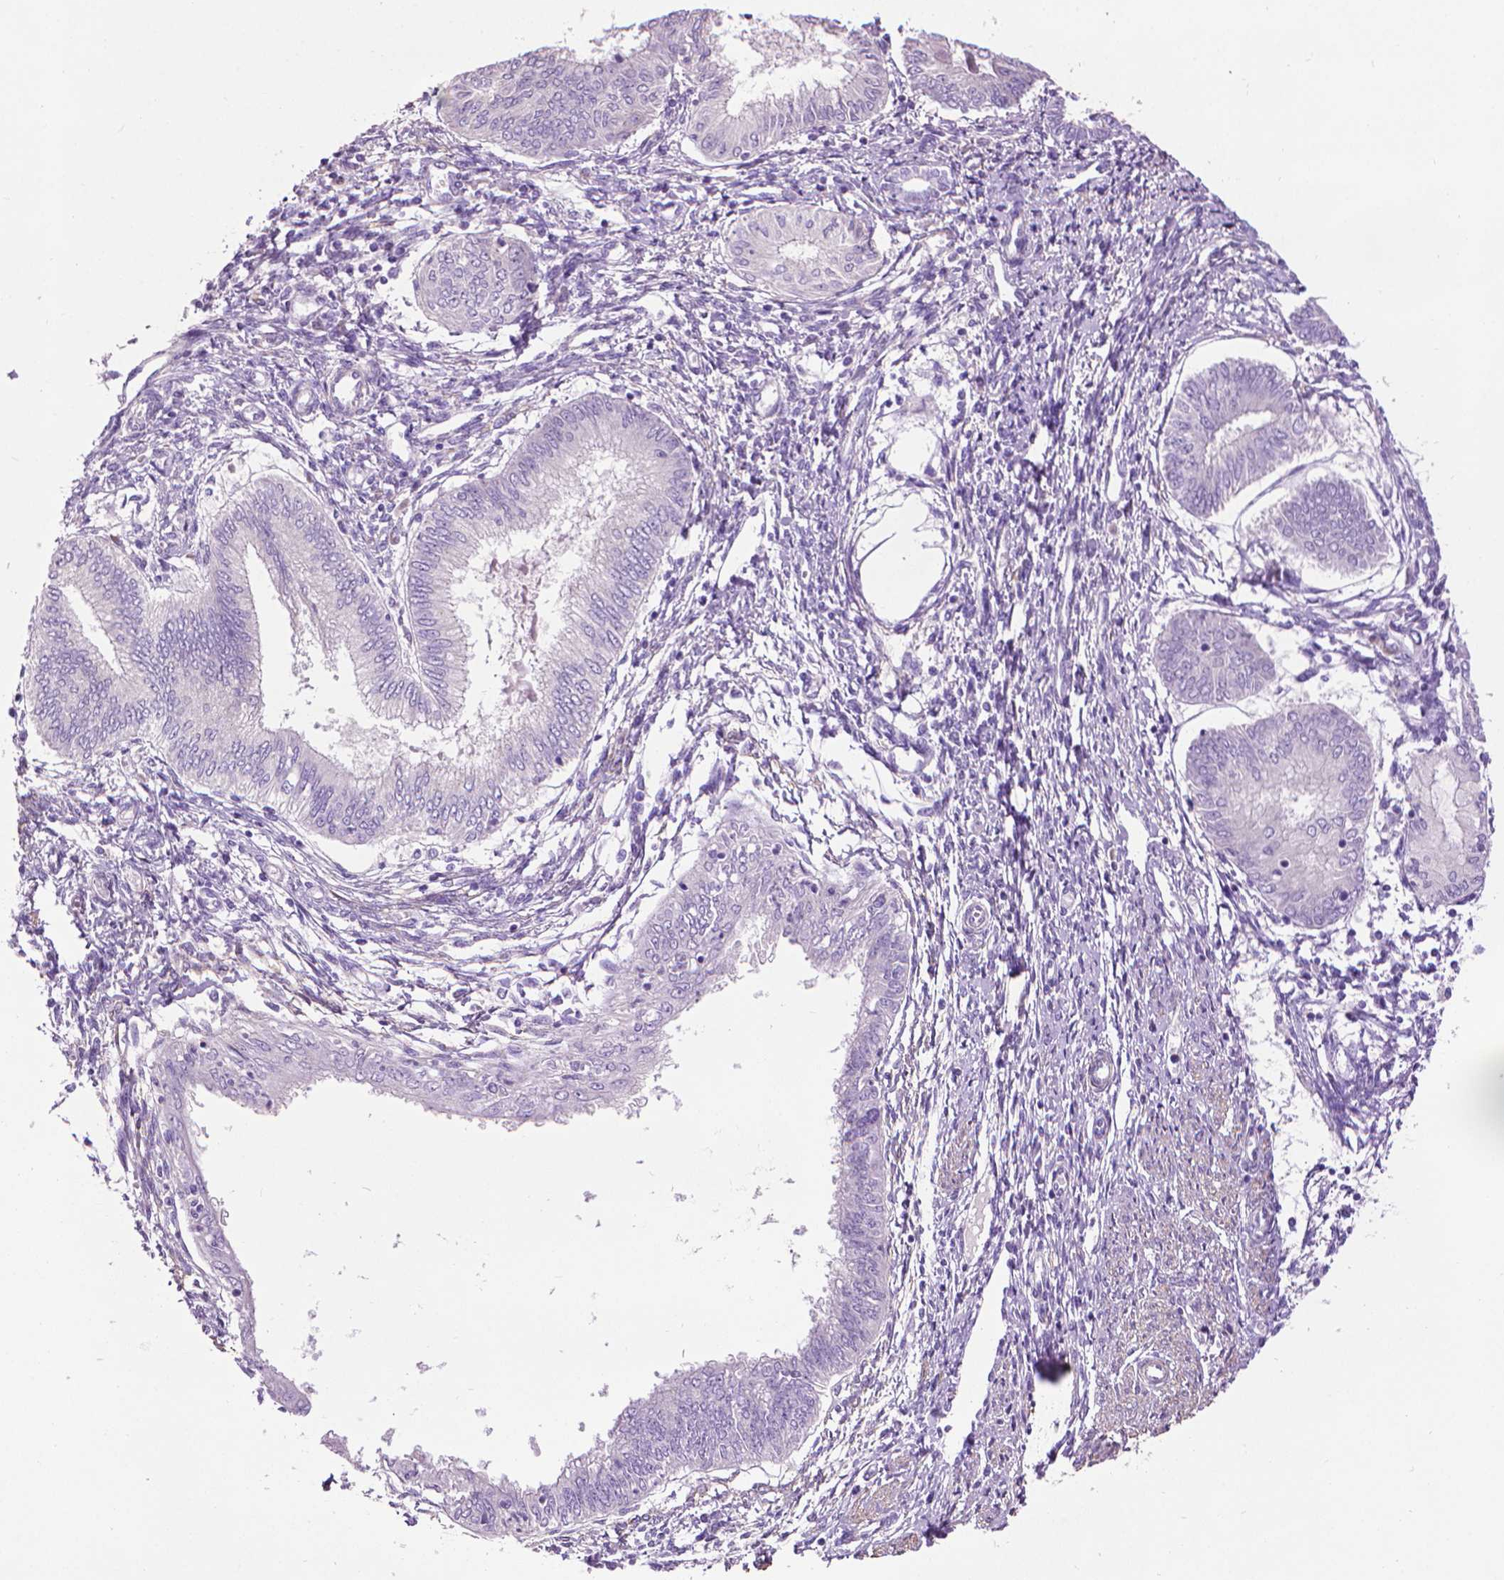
{"staining": {"intensity": "negative", "quantity": "none", "location": "none"}, "tissue": "endometrial cancer", "cell_type": "Tumor cells", "image_type": "cancer", "snomed": [{"axis": "morphology", "description": "Adenocarcinoma, NOS"}, {"axis": "topography", "description": "Endometrium"}], "caption": "Endometrial cancer (adenocarcinoma) was stained to show a protein in brown. There is no significant staining in tumor cells.", "gene": "AQP10", "patient": {"sex": "female", "age": 68}}